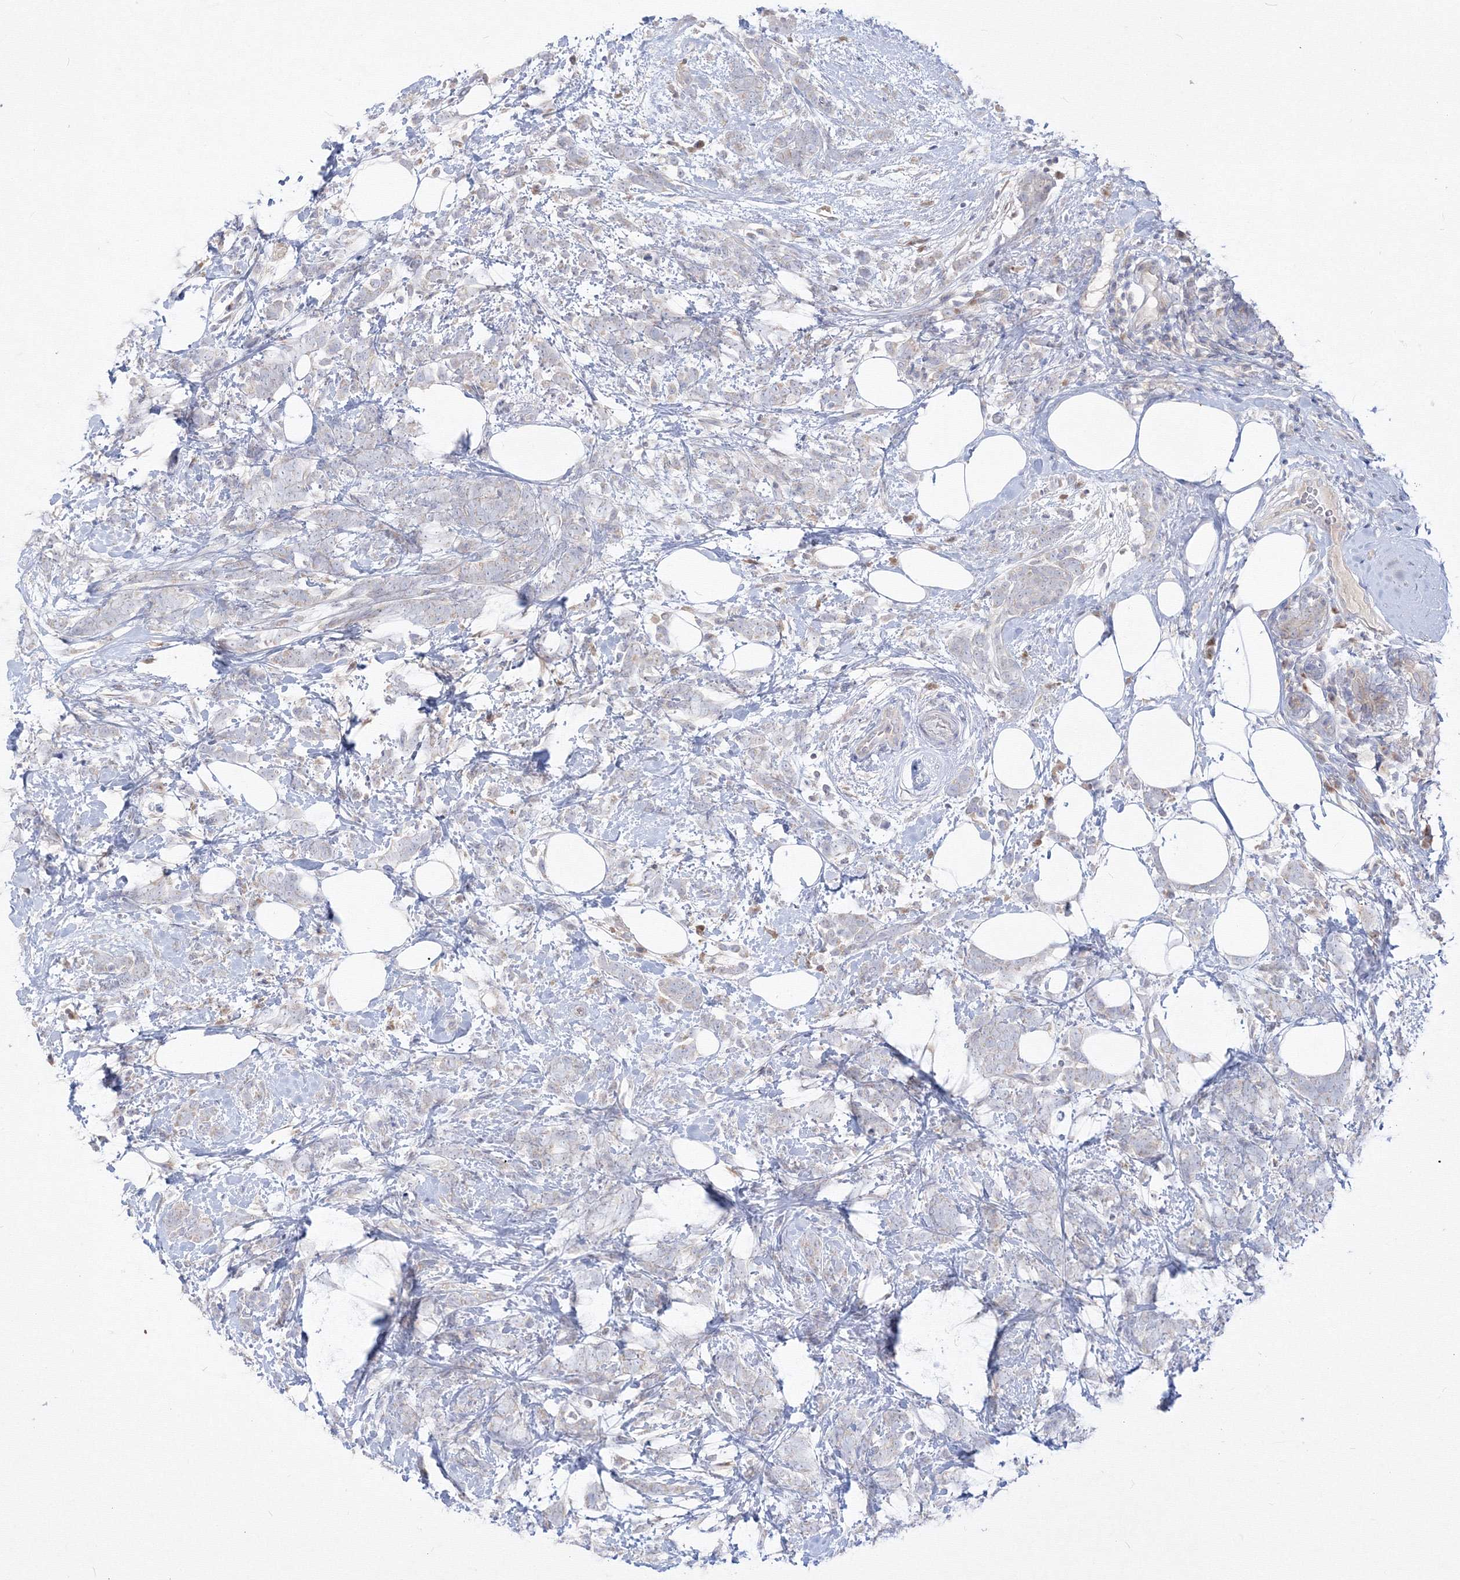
{"staining": {"intensity": "negative", "quantity": "none", "location": "none"}, "tissue": "breast cancer", "cell_type": "Tumor cells", "image_type": "cancer", "snomed": [{"axis": "morphology", "description": "Lobular carcinoma"}, {"axis": "topography", "description": "Breast"}], "caption": "Immunohistochemistry (IHC) micrograph of neoplastic tissue: human breast lobular carcinoma stained with DAB (3,3'-diaminobenzidine) demonstrates no significant protein staining in tumor cells. (Brightfield microscopy of DAB IHC at high magnification).", "gene": "FBXL8", "patient": {"sex": "female", "age": 58}}